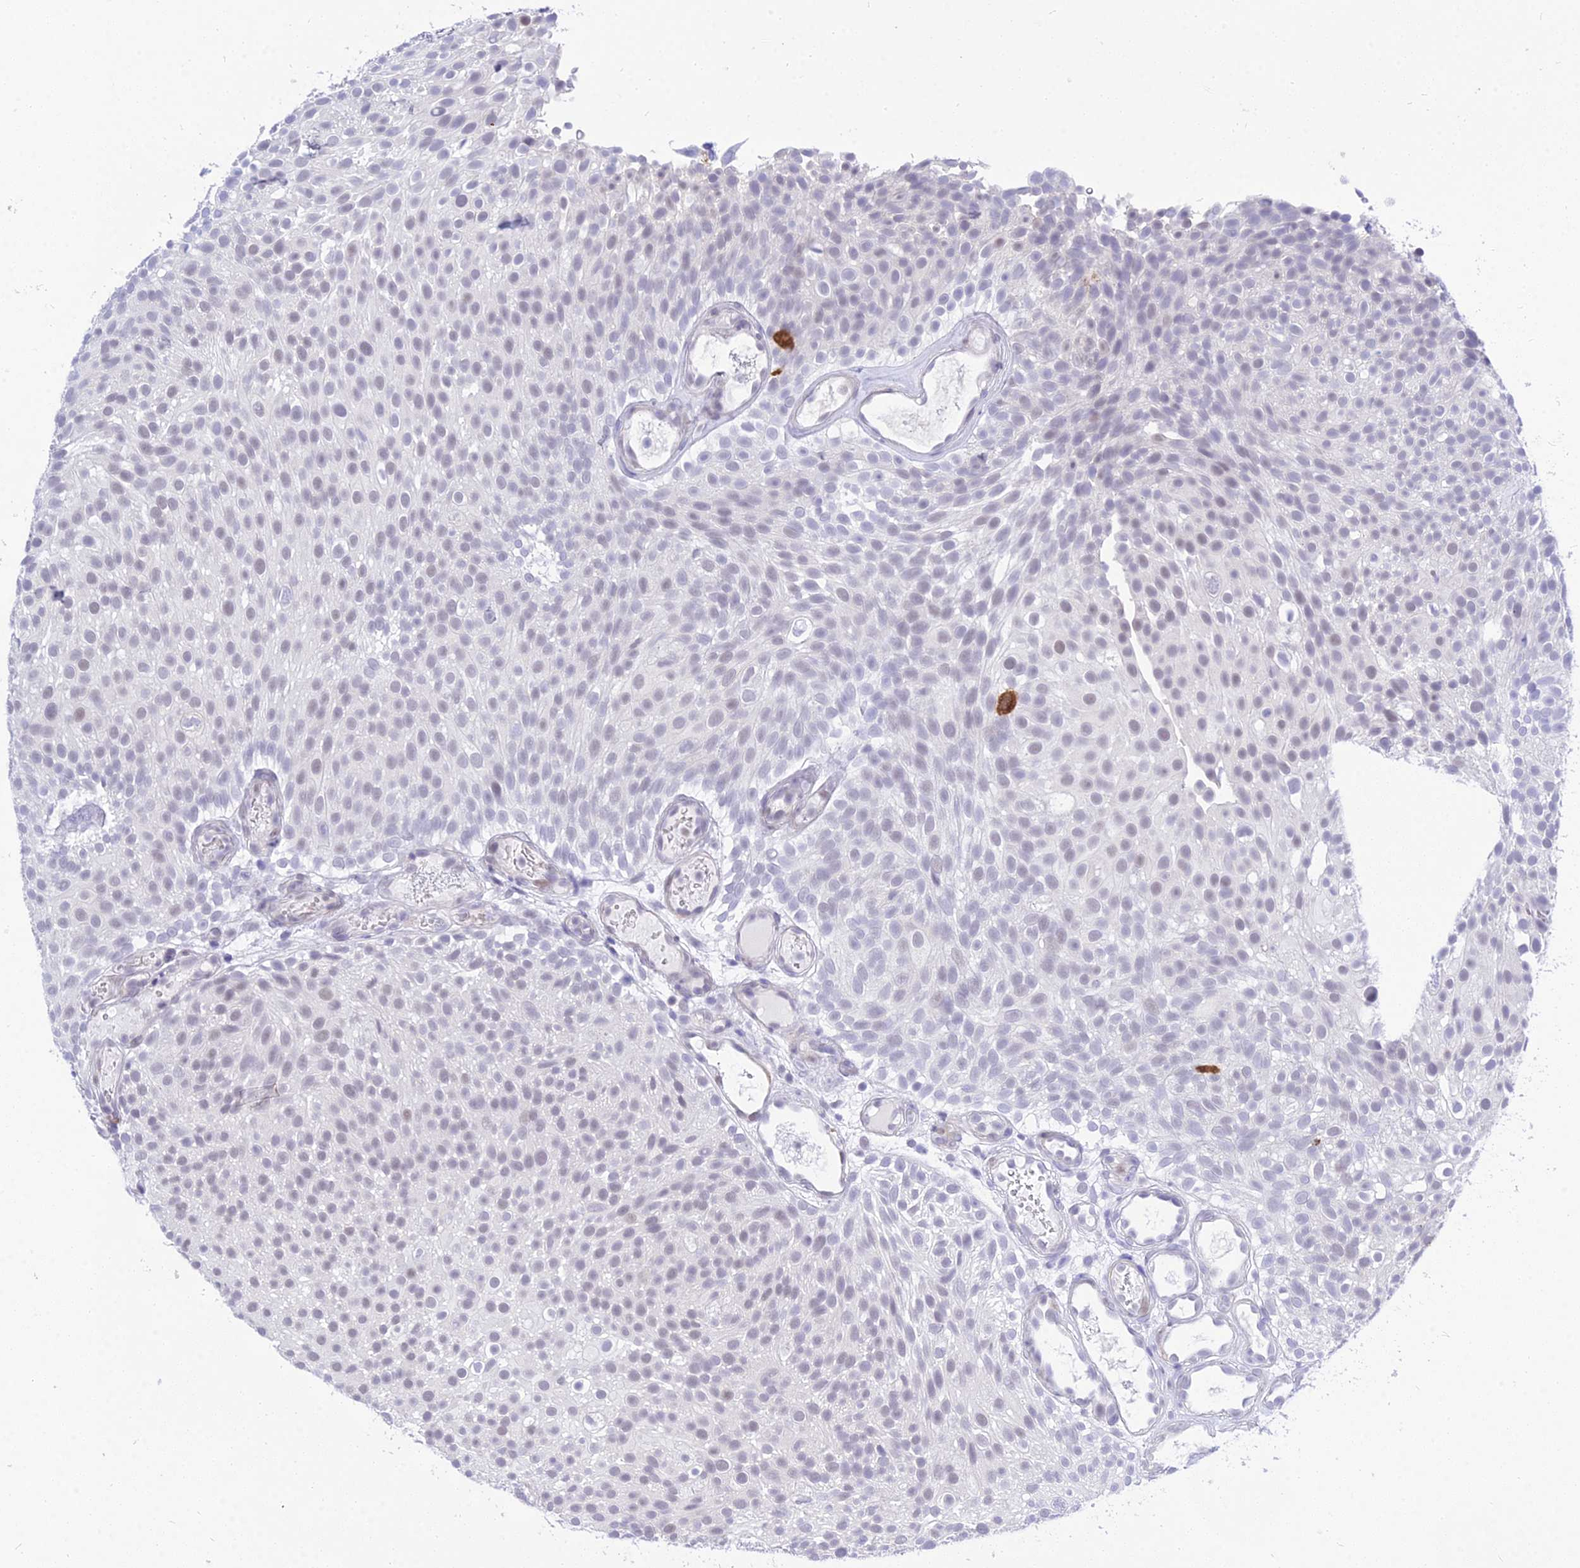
{"staining": {"intensity": "weak", "quantity": ">75%", "location": "nuclear"}, "tissue": "urothelial cancer", "cell_type": "Tumor cells", "image_type": "cancer", "snomed": [{"axis": "morphology", "description": "Urothelial carcinoma, Low grade"}, {"axis": "topography", "description": "Urinary bladder"}], "caption": "IHC histopathology image of neoplastic tissue: human urothelial carcinoma (low-grade) stained using immunohistochemistry (IHC) displays low levels of weak protein expression localized specifically in the nuclear of tumor cells, appearing as a nuclear brown color.", "gene": "DEFB107A", "patient": {"sex": "male", "age": 78}}